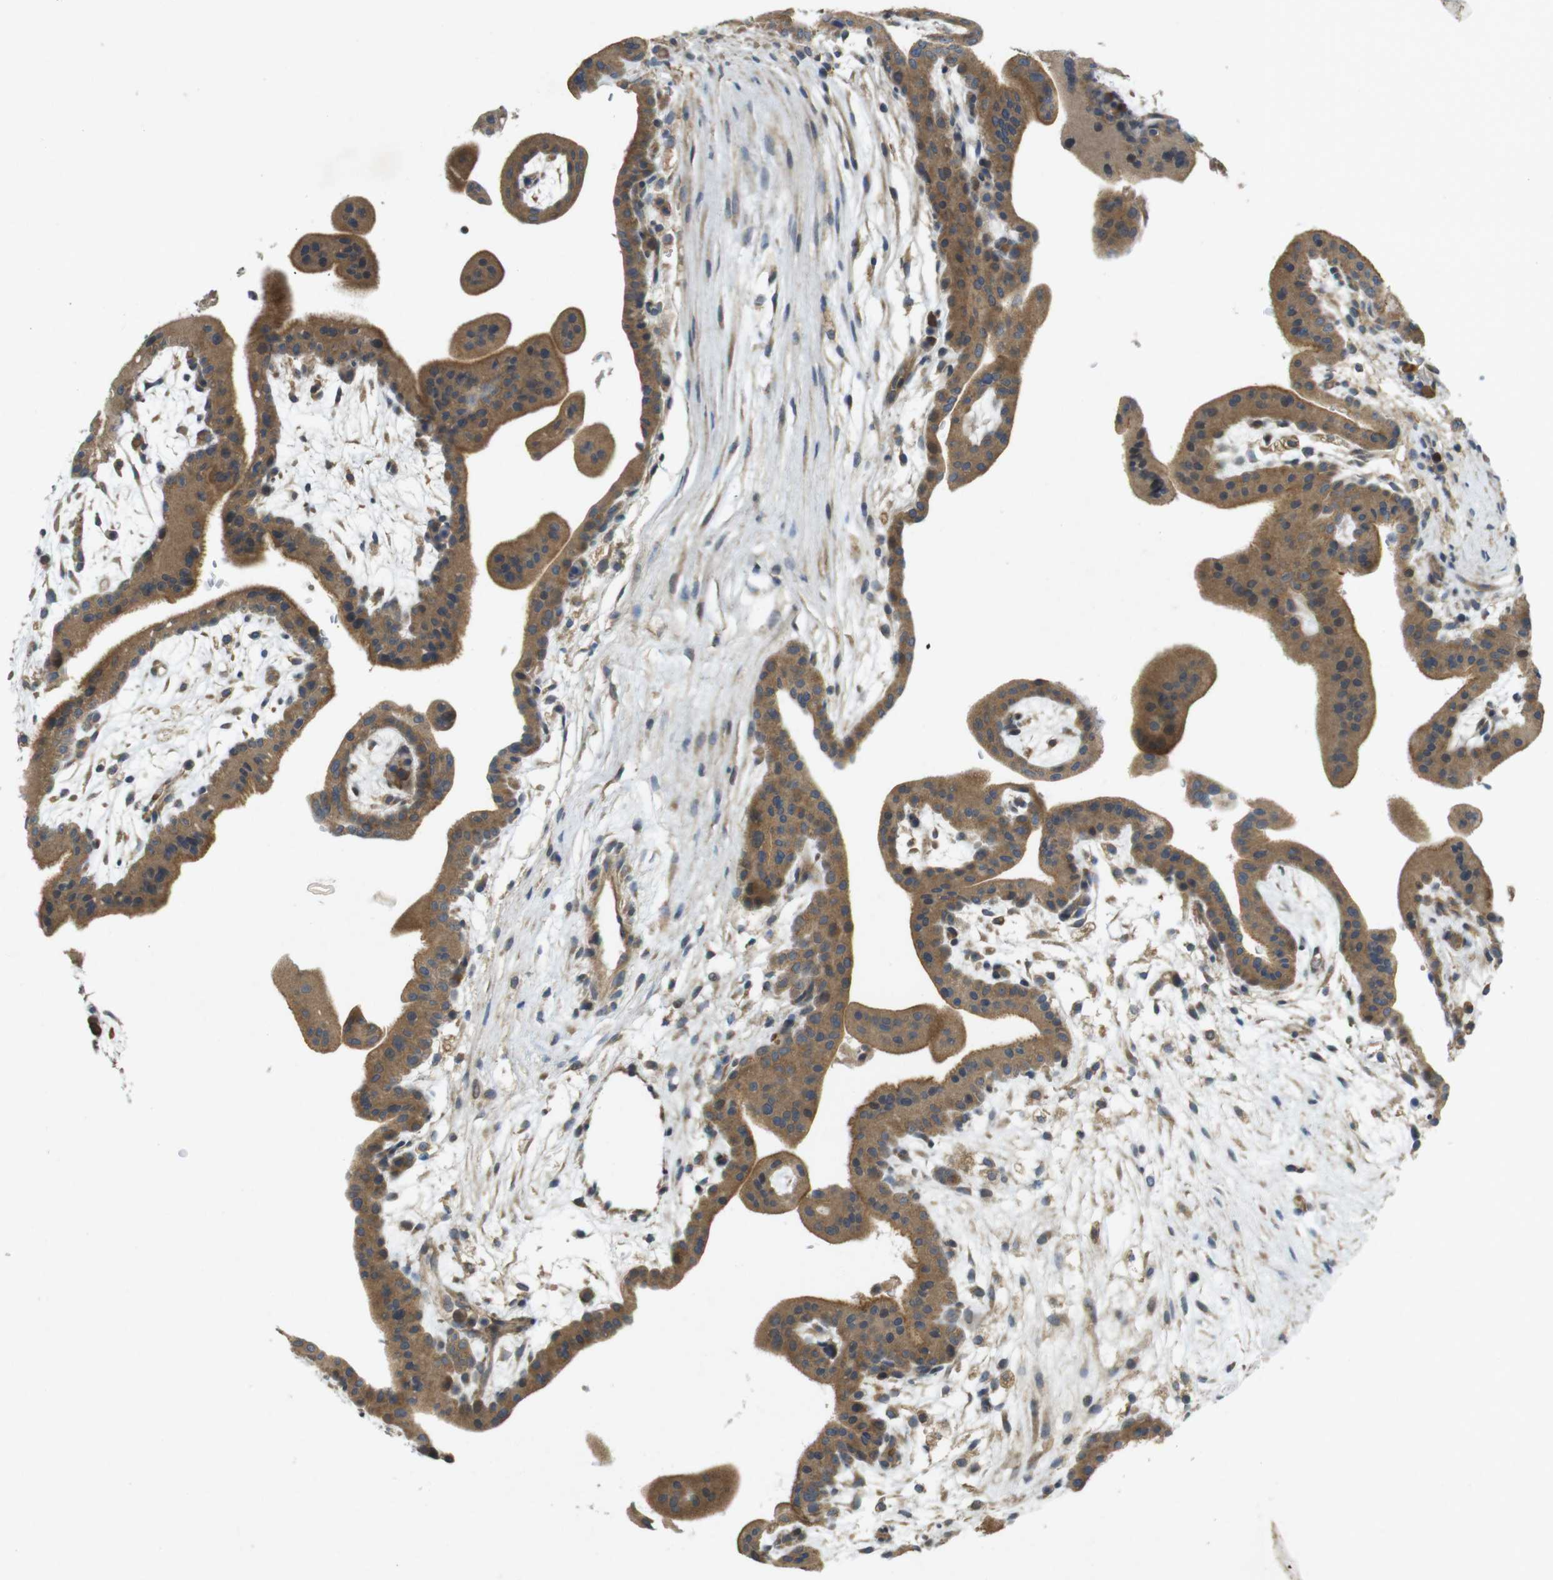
{"staining": {"intensity": "moderate", "quantity": ">75%", "location": "cytoplasmic/membranous"}, "tissue": "placenta", "cell_type": "Trophoblastic cells", "image_type": "normal", "snomed": [{"axis": "morphology", "description": "Normal tissue, NOS"}, {"axis": "topography", "description": "Placenta"}], "caption": "Moderate cytoplasmic/membranous protein expression is present in approximately >75% of trophoblastic cells in placenta.", "gene": "CLTC", "patient": {"sex": "female", "age": 35}}